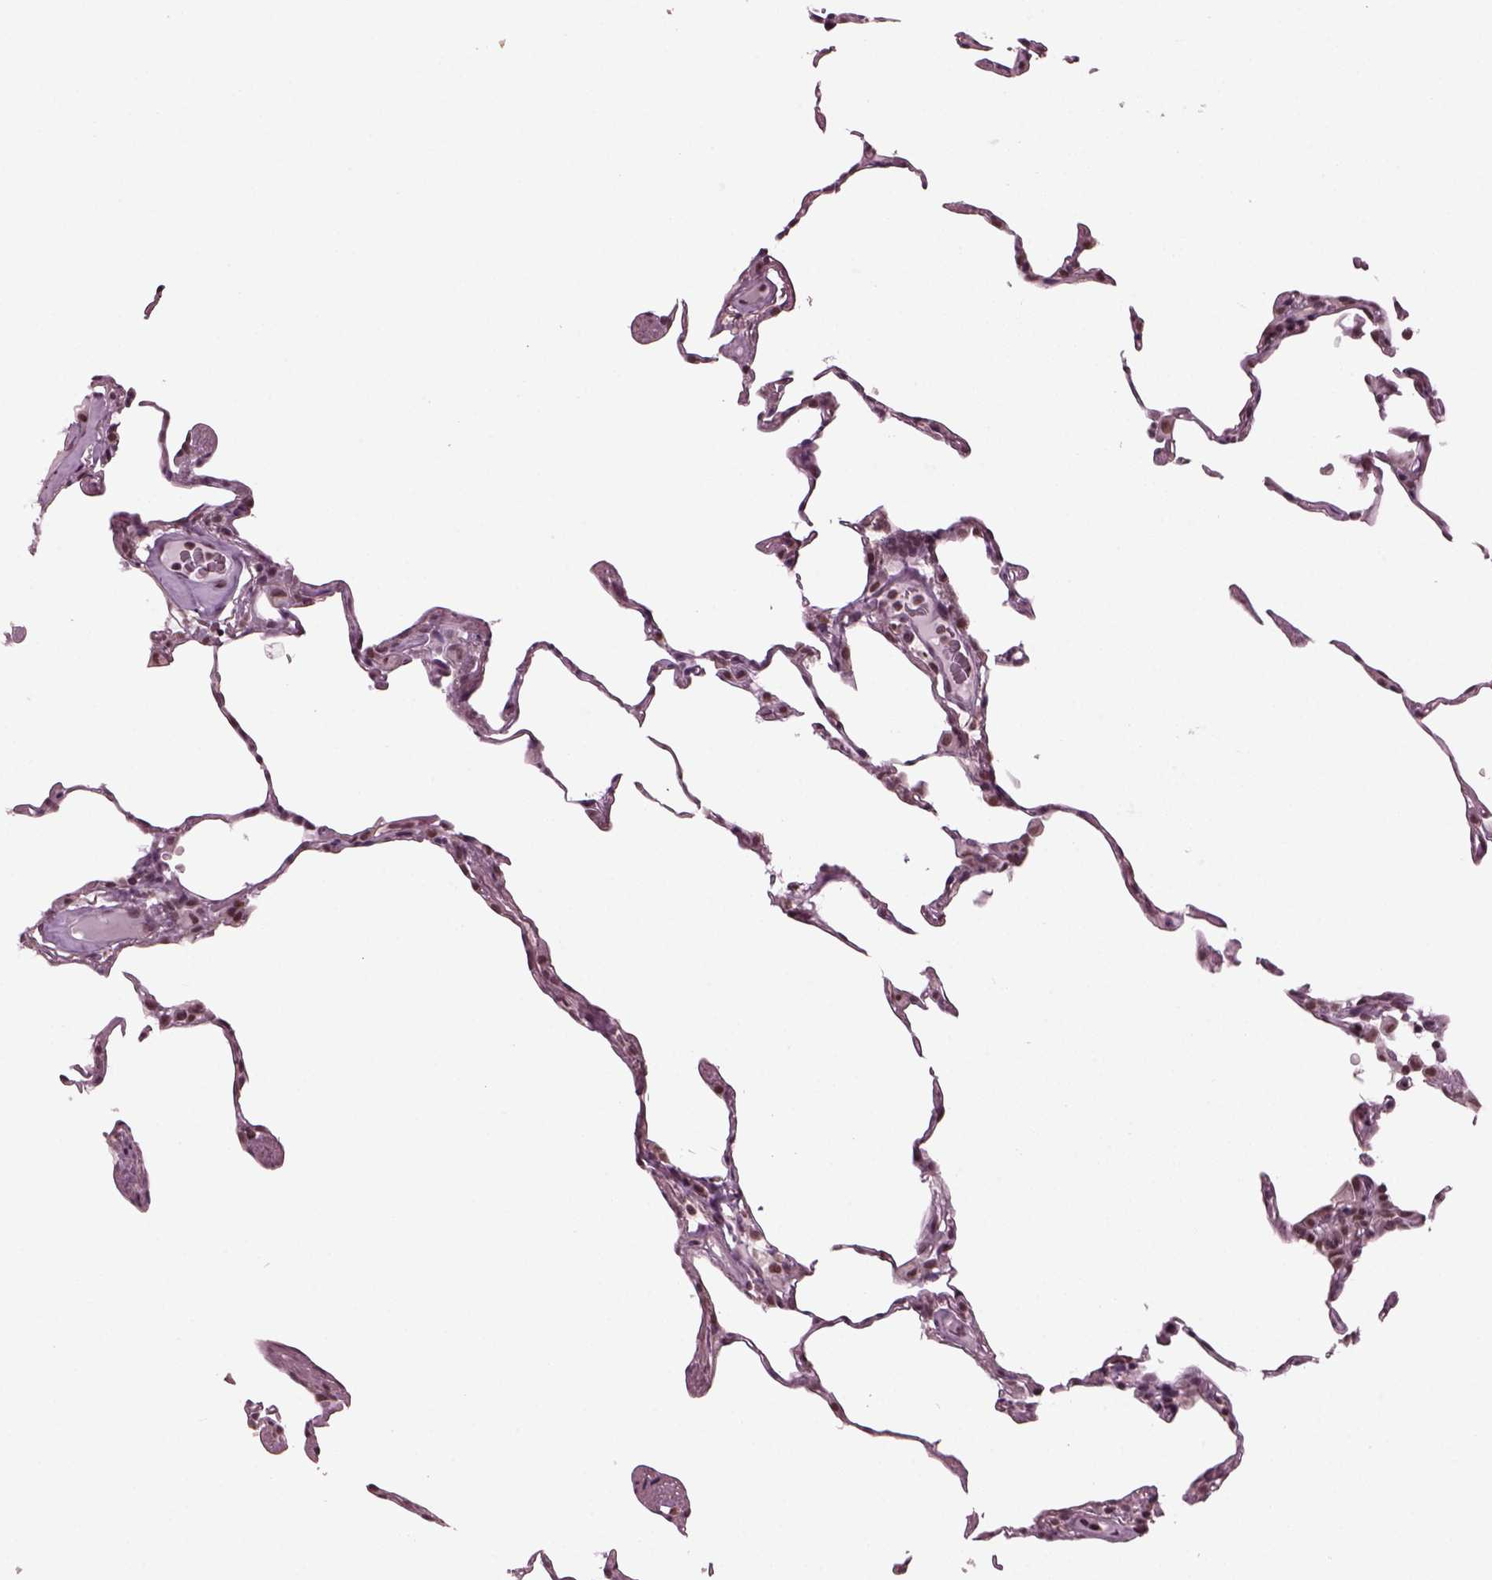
{"staining": {"intensity": "negative", "quantity": "none", "location": "none"}, "tissue": "lung", "cell_type": "Alveolar cells", "image_type": "normal", "snomed": [{"axis": "morphology", "description": "Normal tissue, NOS"}, {"axis": "topography", "description": "Lung"}], "caption": "This is an IHC image of unremarkable human lung. There is no expression in alveolar cells.", "gene": "RUVBL2", "patient": {"sex": "female", "age": 57}}